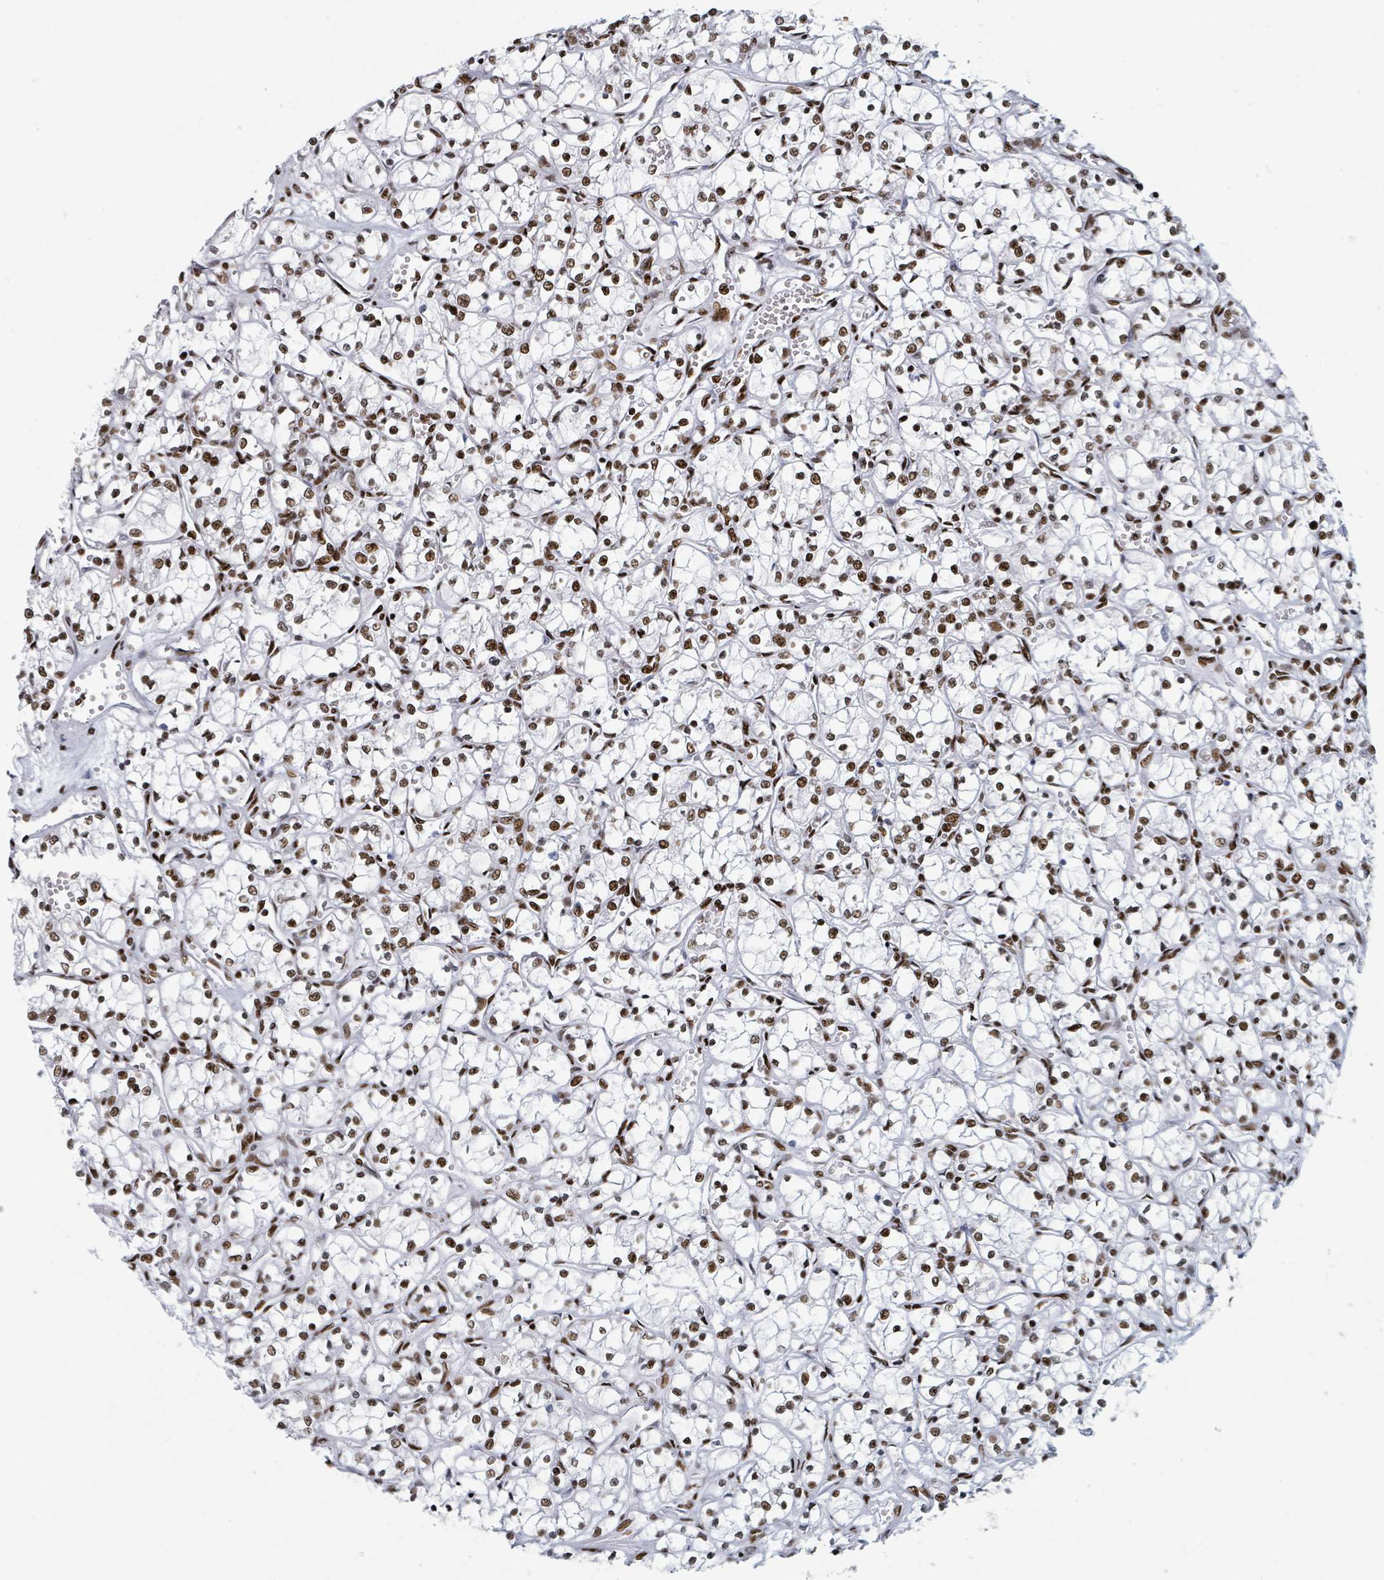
{"staining": {"intensity": "strong", "quantity": ">75%", "location": "nuclear"}, "tissue": "renal cancer", "cell_type": "Tumor cells", "image_type": "cancer", "snomed": [{"axis": "morphology", "description": "Adenocarcinoma, NOS"}, {"axis": "topography", "description": "Kidney"}], "caption": "Immunohistochemical staining of renal adenocarcinoma reveals high levels of strong nuclear expression in about >75% of tumor cells.", "gene": "DHX16", "patient": {"sex": "female", "age": 69}}